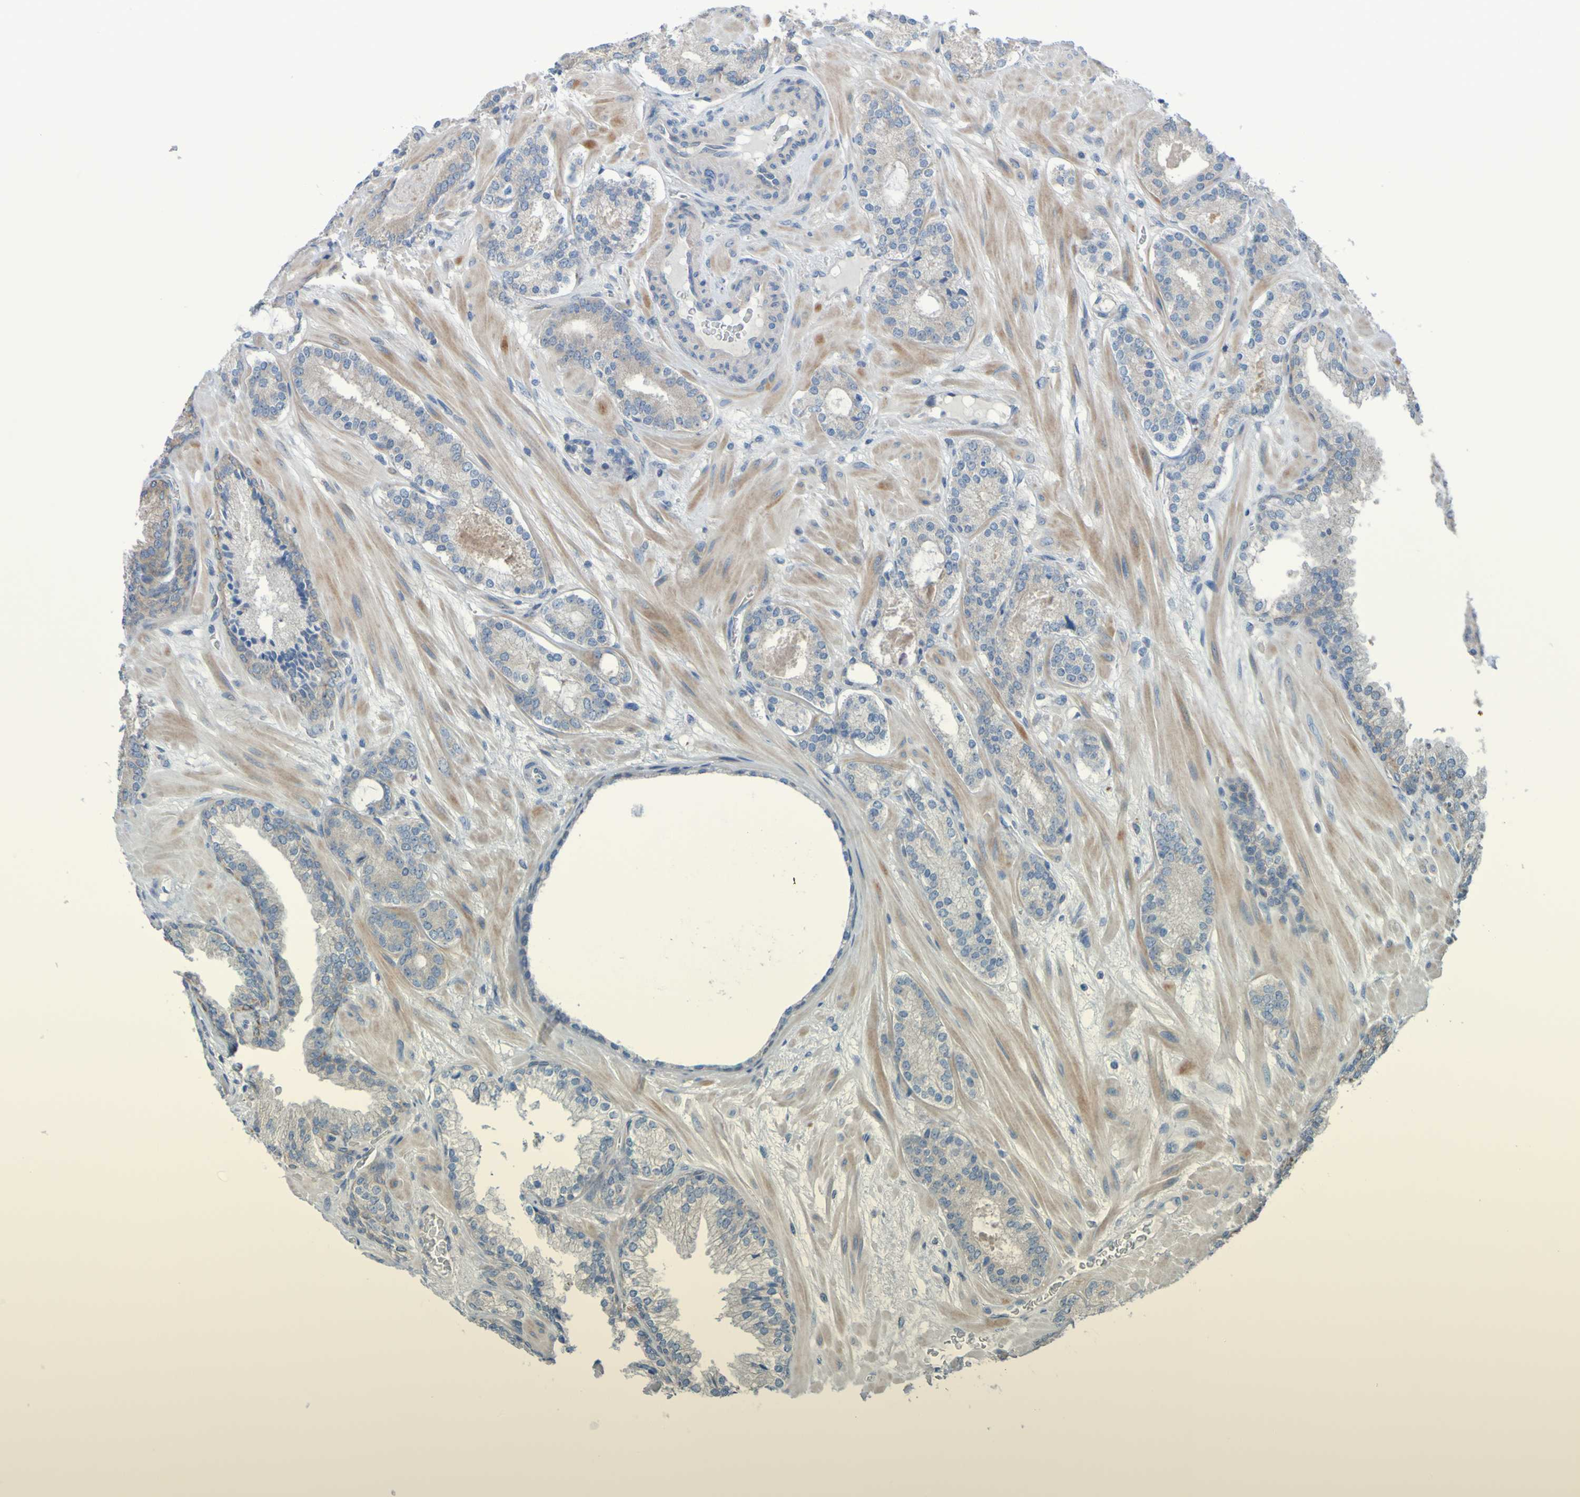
{"staining": {"intensity": "weak", "quantity": "<25%", "location": "cytoplasmic/membranous"}, "tissue": "prostate cancer", "cell_type": "Tumor cells", "image_type": "cancer", "snomed": [{"axis": "morphology", "description": "Adenocarcinoma, Low grade"}, {"axis": "topography", "description": "Prostate"}], "caption": "There is no significant staining in tumor cells of prostate adenocarcinoma (low-grade).", "gene": "NPRL3", "patient": {"sex": "male", "age": 63}}